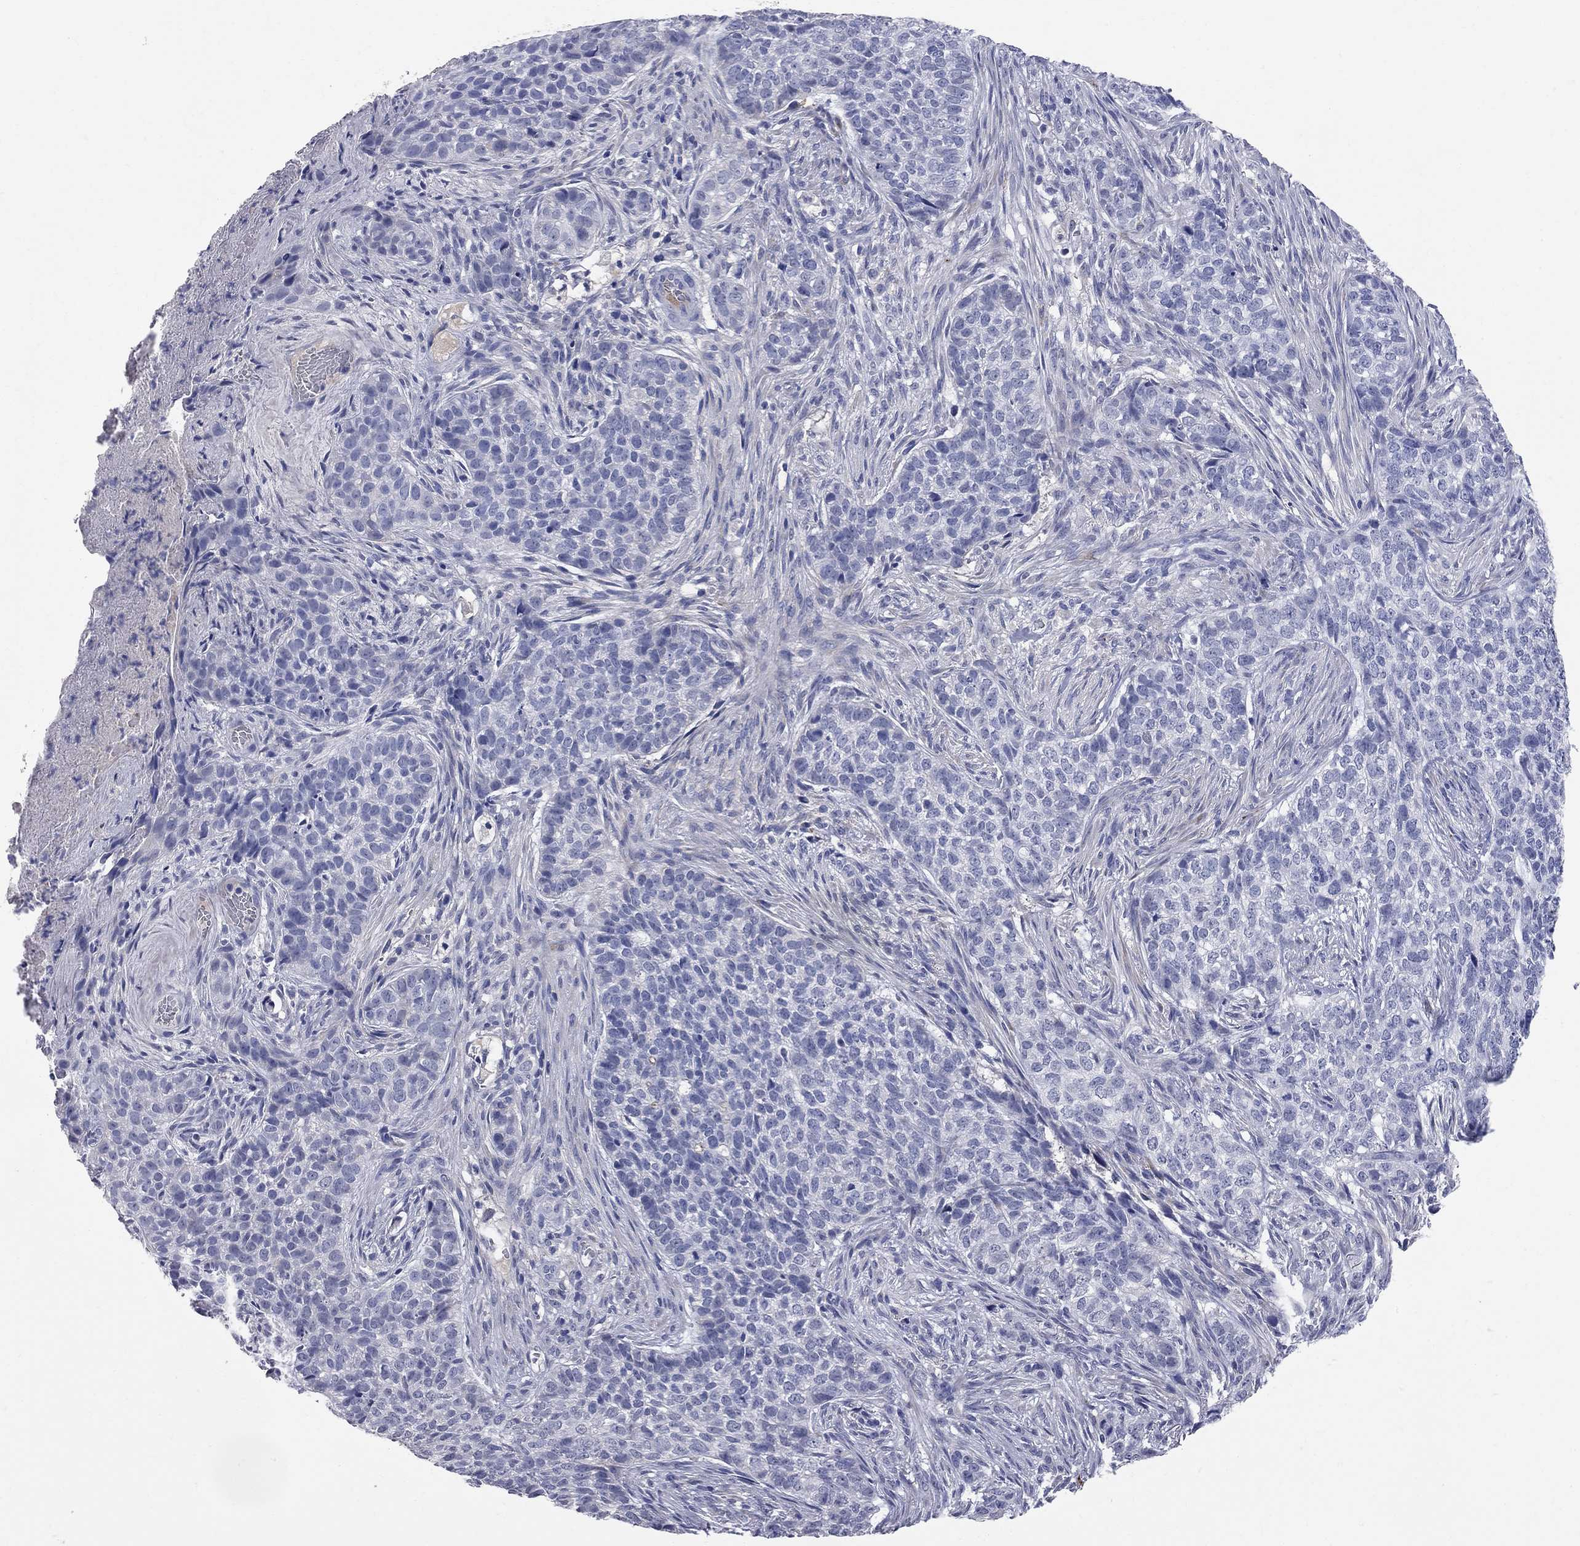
{"staining": {"intensity": "weak", "quantity": "<25%", "location": "cytoplasmic/membranous"}, "tissue": "skin cancer", "cell_type": "Tumor cells", "image_type": "cancer", "snomed": [{"axis": "morphology", "description": "Basal cell carcinoma"}, {"axis": "topography", "description": "Skin"}], "caption": "High power microscopy image of an IHC histopathology image of skin cancer (basal cell carcinoma), revealing no significant positivity in tumor cells.", "gene": "FAM221B", "patient": {"sex": "female", "age": 69}}